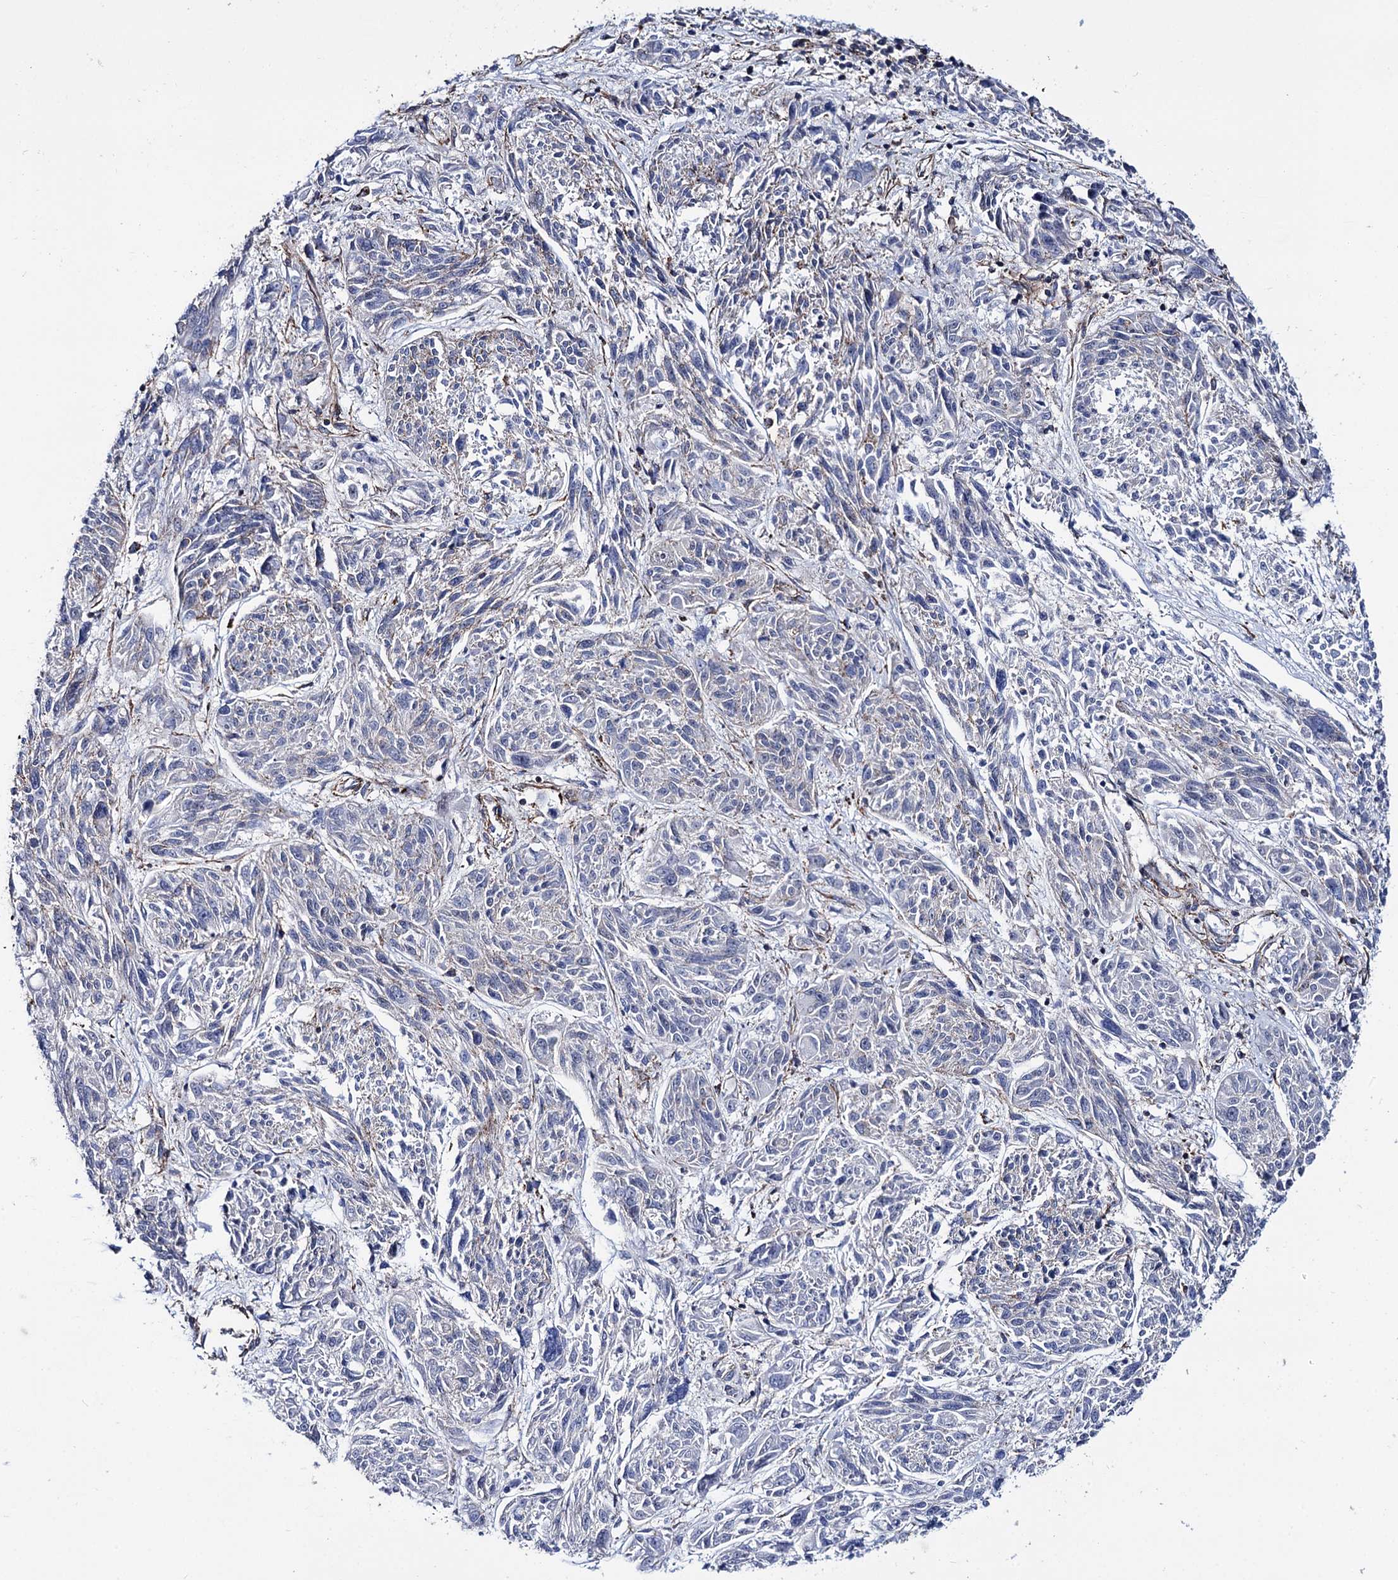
{"staining": {"intensity": "negative", "quantity": "none", "location": "none"}, "tissue": "melanoma", "cell_type": "Tumor cells", "image_type": "cancer", "snomed": [{"axis": "morphology", "description": "Malignant melanoma, NOS"}, {"axis": "topography", "description": "Skin"}], "caption": "Protein analysis of malignant melanoma displays no significant expression in tumor cells.", "gene": "DEF6", "patient": {"sex": "male", "age": 53}}